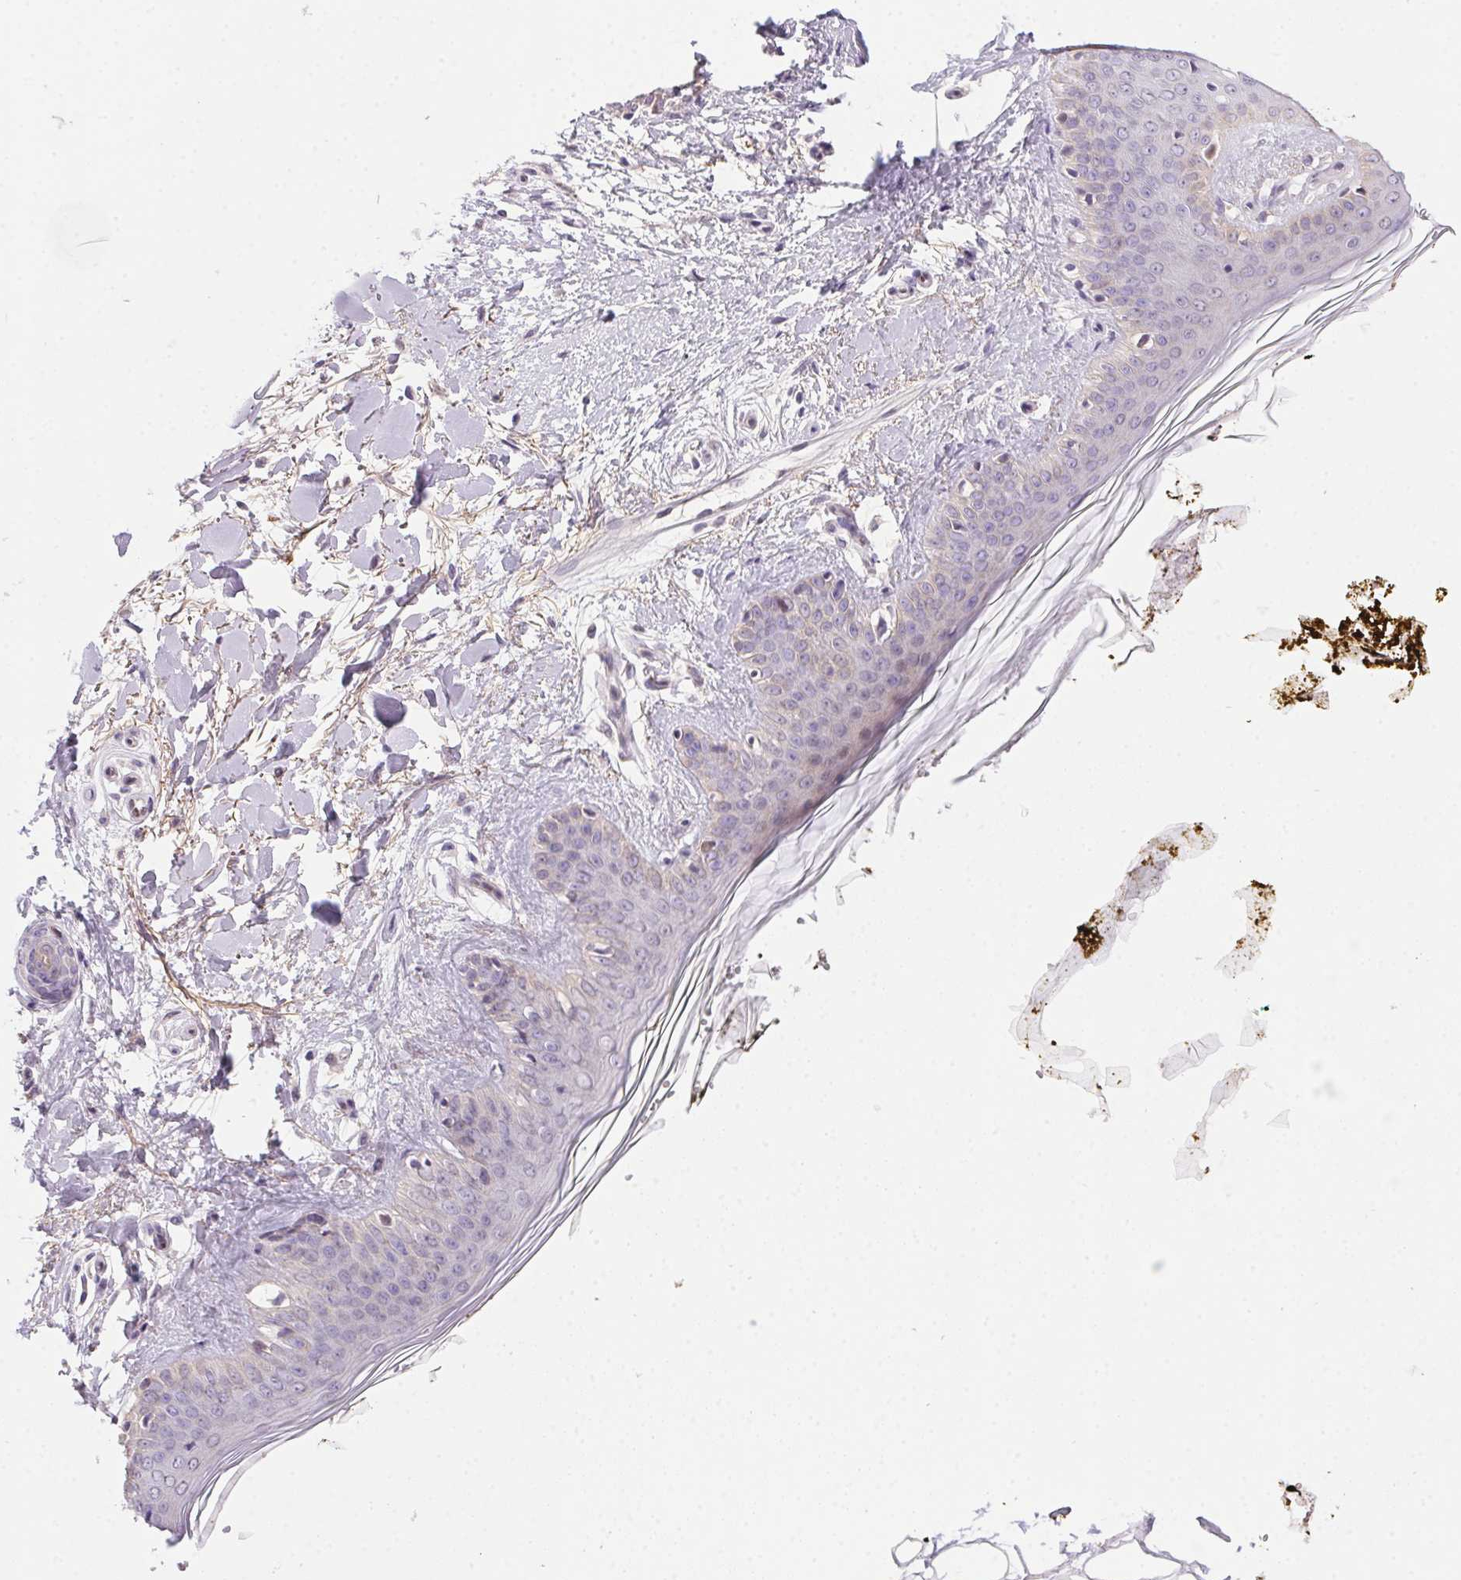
{"staining": {"intensity": "negative", "quantity": "none", "location": "none"}, "tissue": "skin", "cell_type": "Fibroblasts", "image_type": "normal", "snomed": [{"axis": "morphology", "description": "Normal tissue, NOS"}, {"axis": "topography", "description": "Skin"}], "caption": "Immunohistochemistry (IHC) photomicrograph of unremarkable skin: skin stained with DAB reveals no significant protein expression in fibroblasts.", "gene": "SP9", "patient": {"sex": "female", "age": 34}}